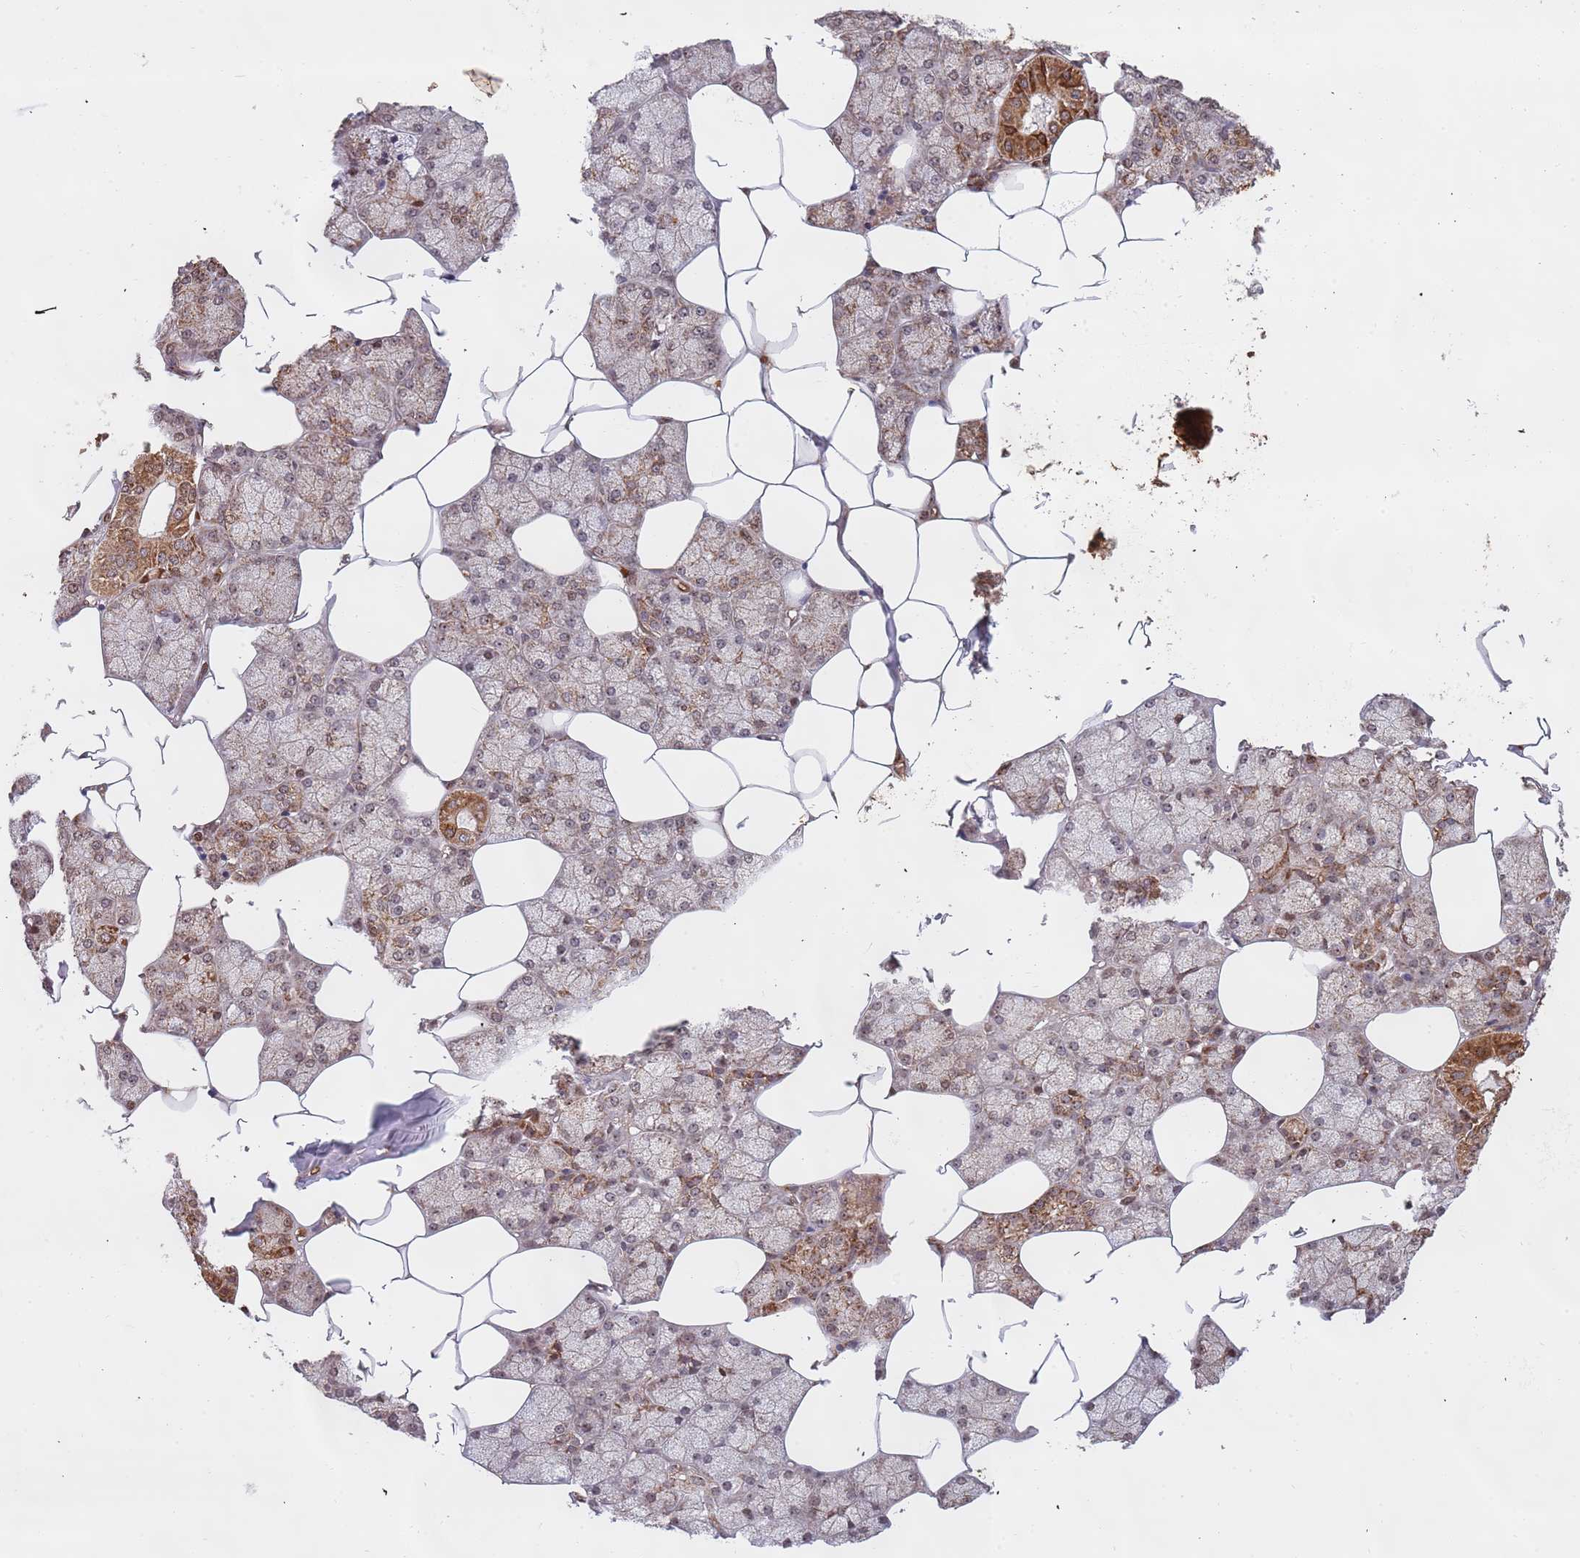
{"staining": {"intensity": "moderate", "quantity": ">75%", "location": "cytoplasmic/membranous,nuclear"}, "tissue": "salivary gland", "cell_type": "Glandular cells", "image_type": "normal", "snomed": [{"axis": "morphology", "description": "Normal tissue, NOS"}, {"axis": "topography", "description": "Salivary gland"}], "caption": "A brown stain shows moderate cytoplasmic/membranous,nuclear staining of a protein in glandular cells of benign salivary gland. (DAB IHC with brightfield microscopy, high magnification).", "gene": "DCHS1", "patient": {"sex": "male", "age": 62}}